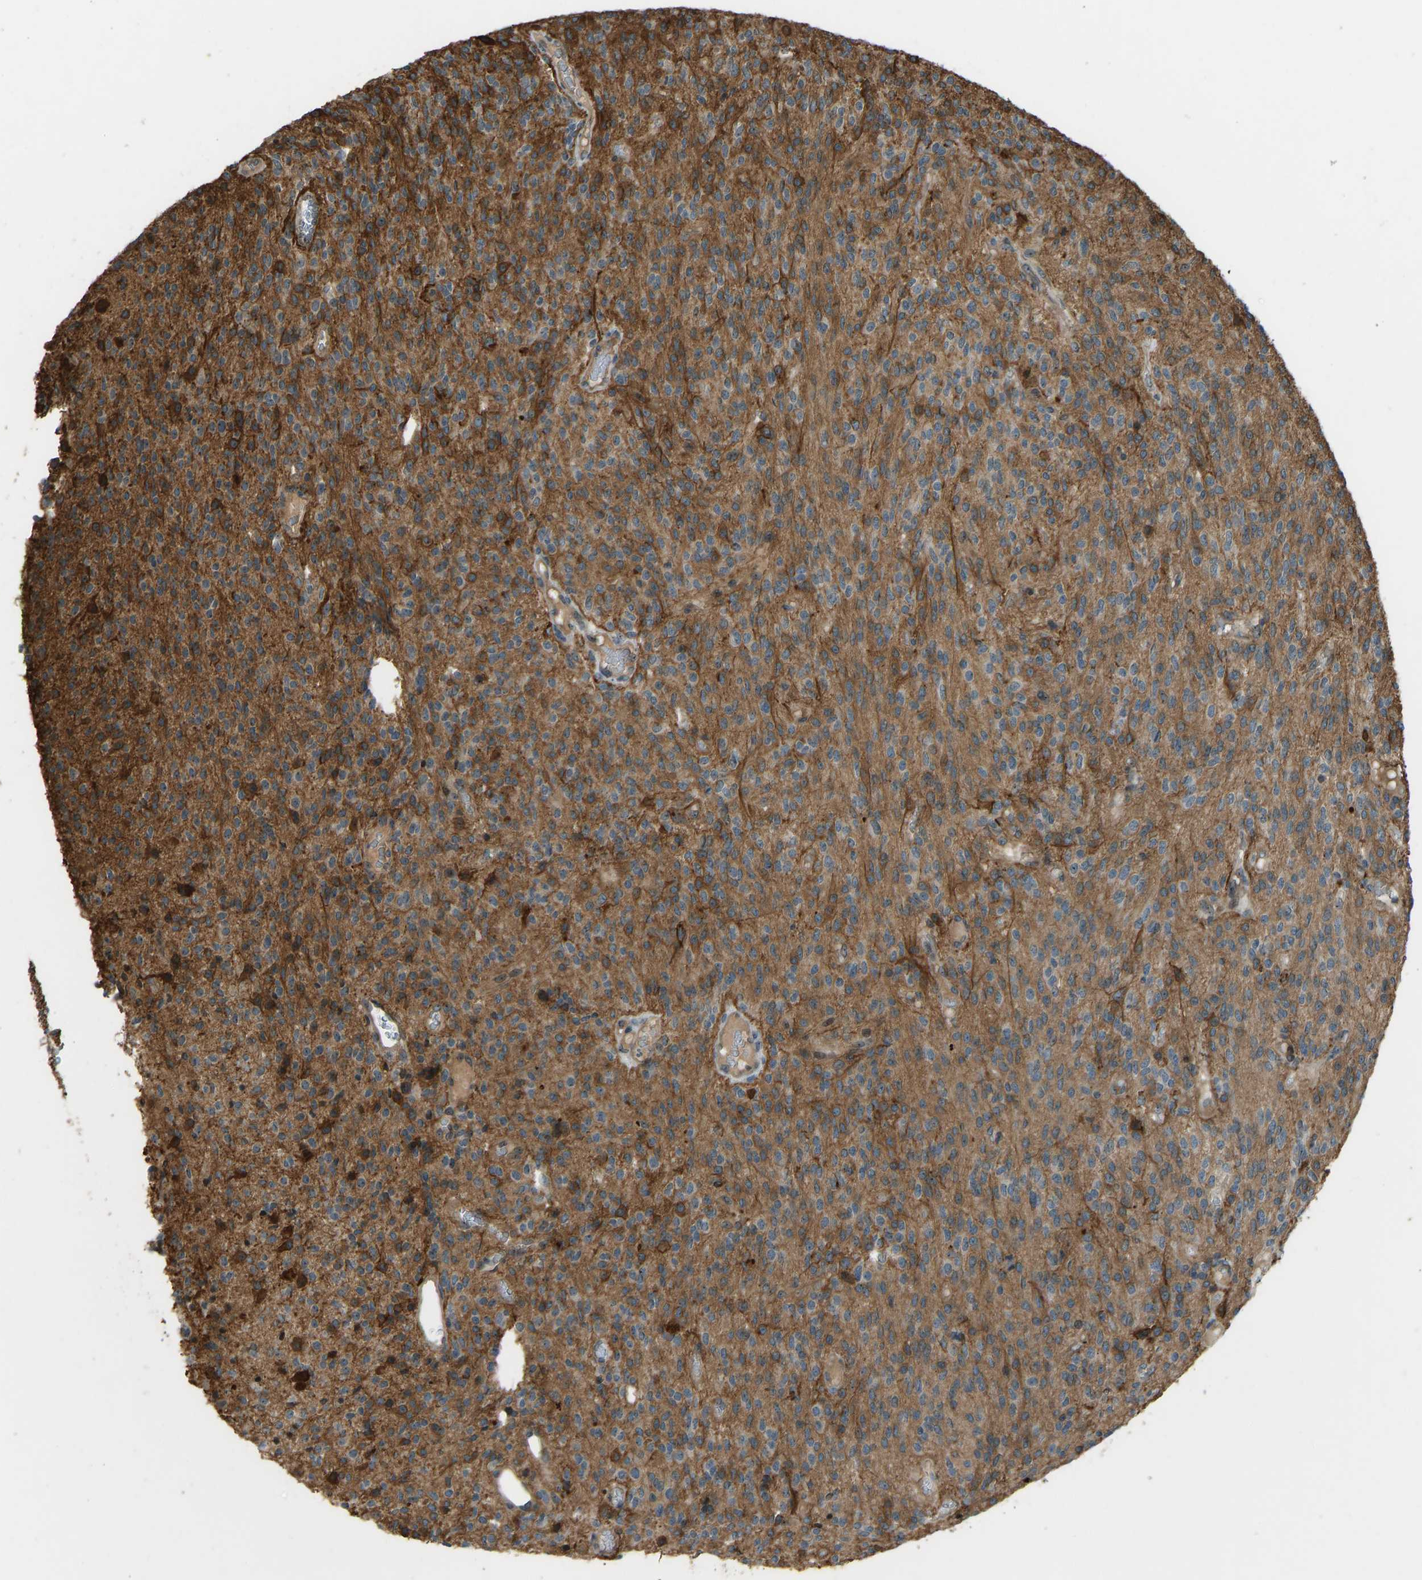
{"staining": {"intensity": "moderate", "quantity": ">75%", "location": "cytoplasmic/membranous"}, "tissue": "glioma", "cell_type": "Tumor cells", "image_type": "cancer", "snomed": [{"axis": "morphology", "description": "Glioma, malignant, High grade"}, {"axis": "topography", "description": "Brain"}], "caption": "Glioma stained for a protein reveals moderate cytoplasmic/membranous positivity in tumor cells.", "gene": "SVOPL", "patient": {"sex": "male", "age": 34}}